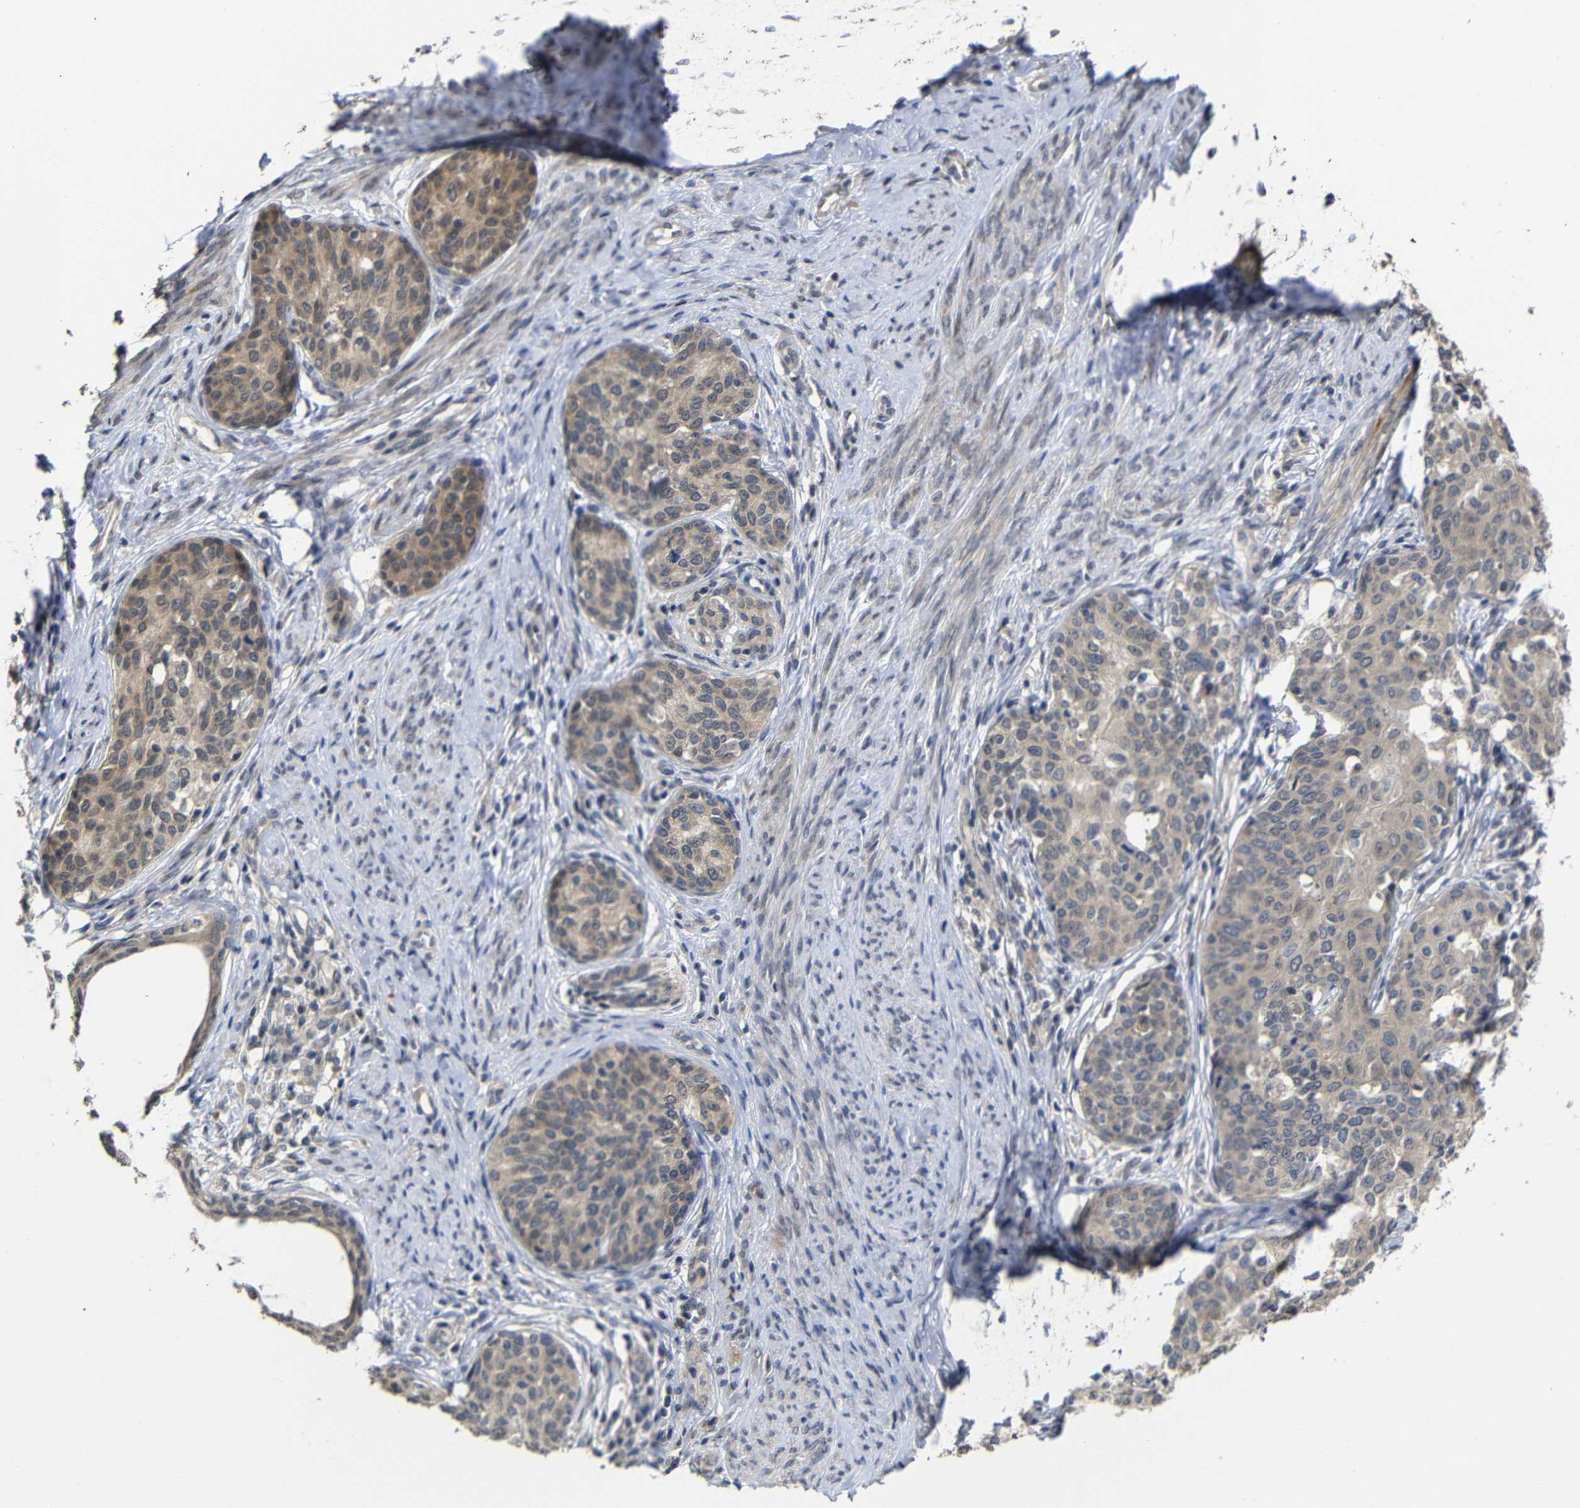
{"staining": {"intensity": "moderate", "quantity": ">75%", "location": "cytoplasmic/membranous"}, "tissue": "cervical cancer", "cell_type": "Tumor cells", "image_type": "cancer", "snomed": [{"axis": "morphology", "description": "Squamous cell carcinoma, NOS"}, {"axis": "morphology", "description": "Adenocarcinoma, NOS"}, {"axis": "topography", "description": "Cervix"}], "caption": "Protein staining reveals moderate cytoplasmic/membranous expression in about >75% of tumor cells in cervical squamous cell carcinoma. (Brightfield microscopy of DAB IHC at high magnification).", "gene": "ATG12", "patient": {"sex": "female", "age": 52}}